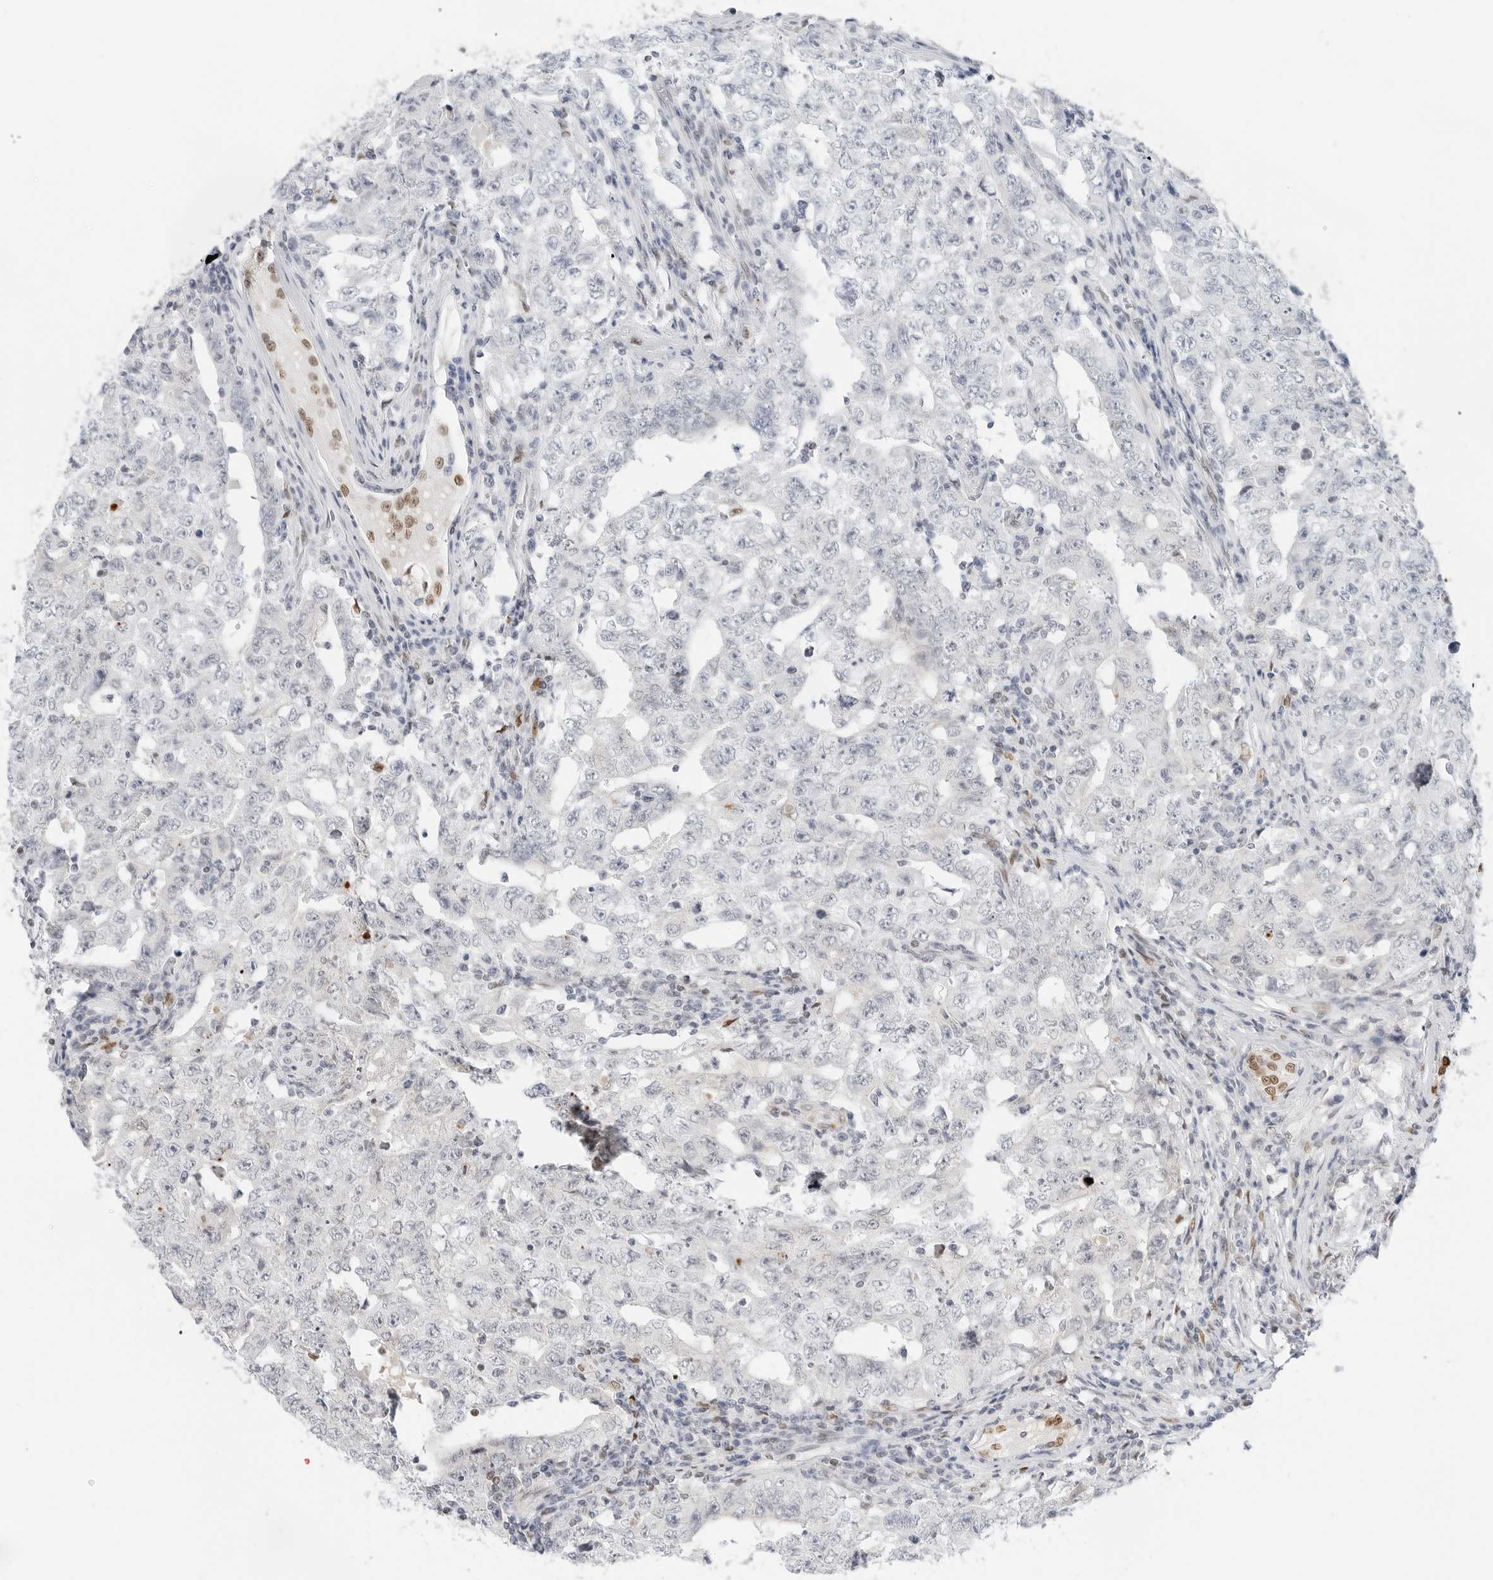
{"staining": {"intensity": "negative", "quantity": "none", "location": "none"}, "tissue": "testis cancer", "cell_type": "Tumor cells", "image_type": "cancer", "snomed": [{"axis": "morphology", "description": "Carcinoma, Embryonal, NOS"}, {"axis": "topography", "description": "Testis"}], "caption": "Protein analysis of embryonal carcinoma (testis) reveals no significant staining in tumor cells.", "gene": "SPIDR", "patient": {"sex": "male", "age": 26}}